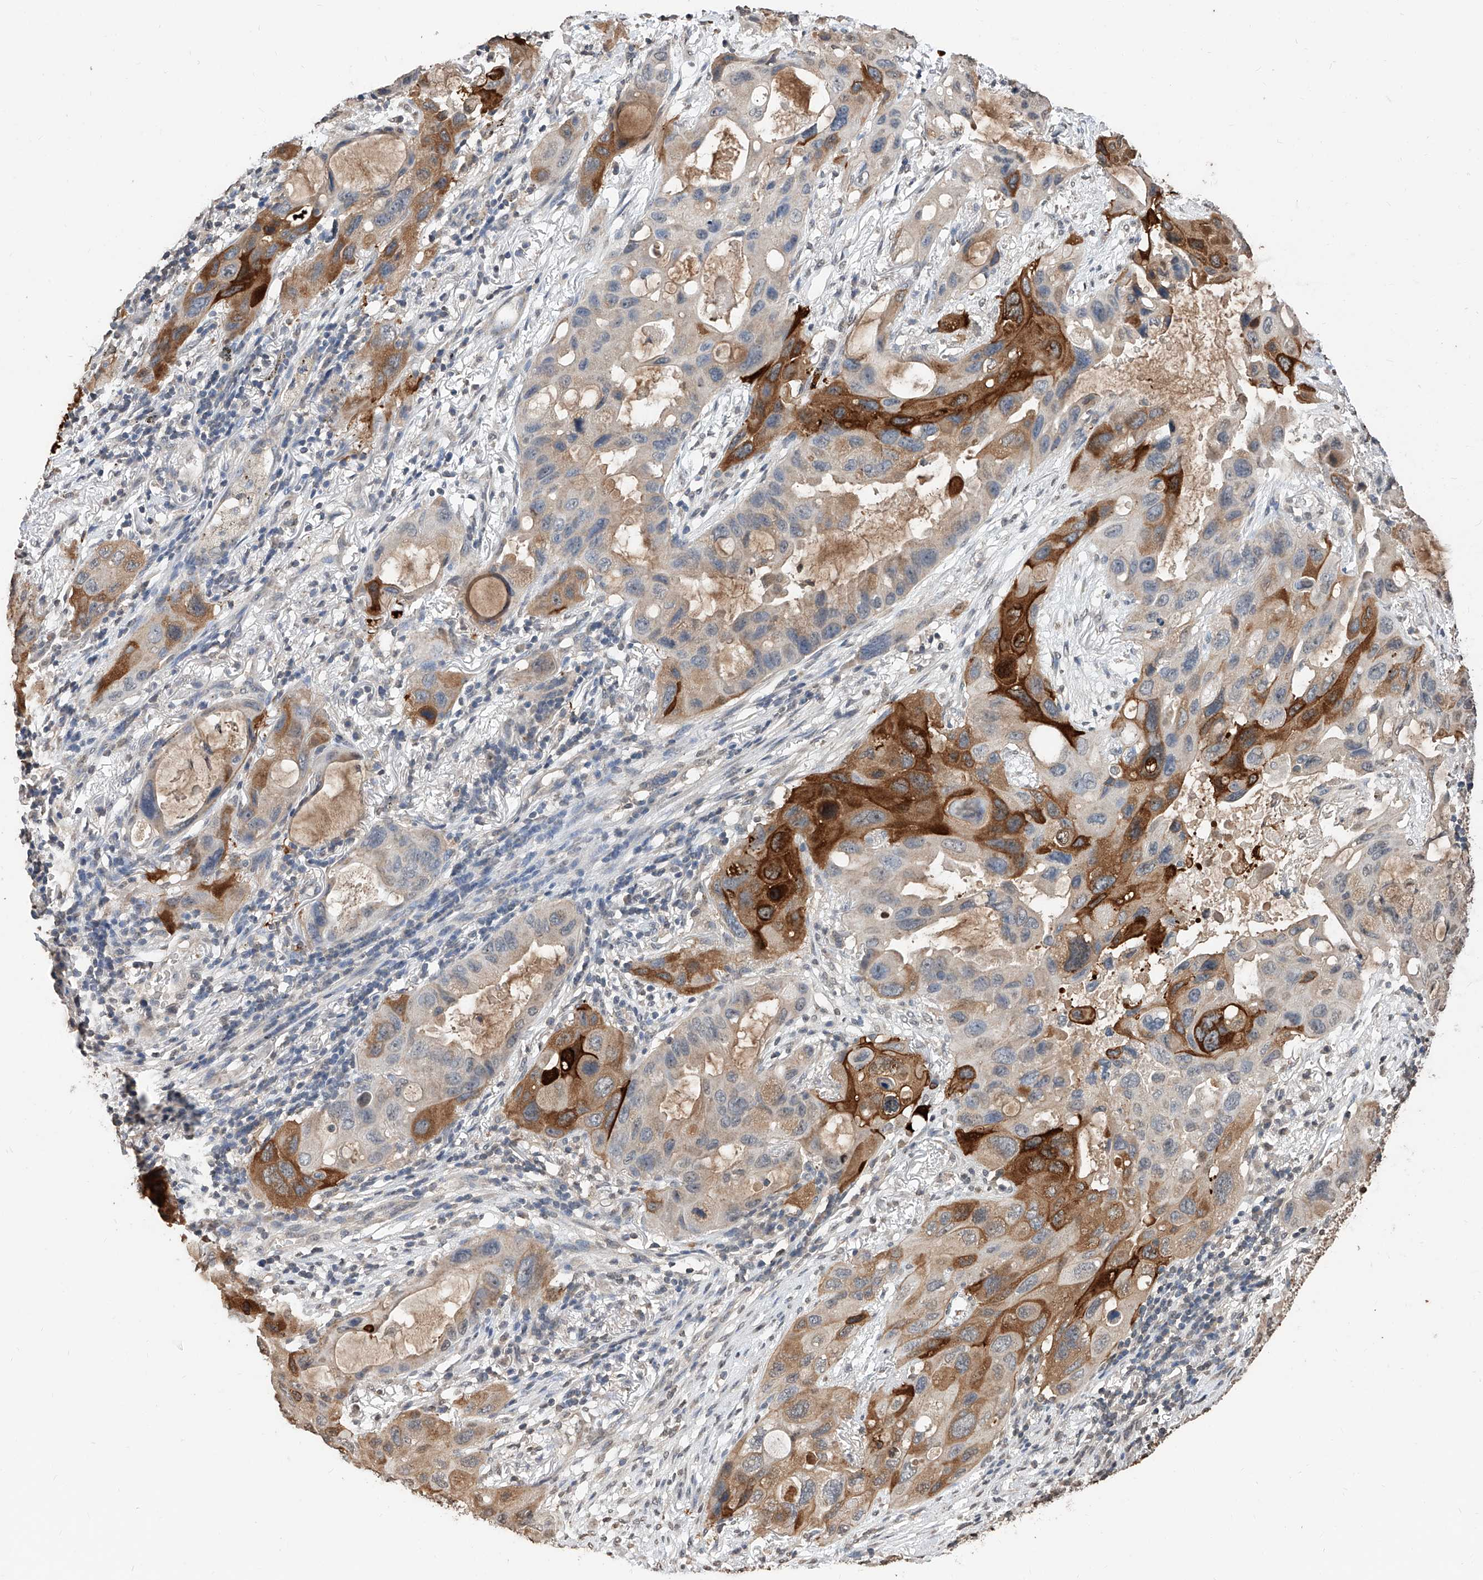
{"staining": {"intensity": "moderate", "quantity": "25%-75%", "location": "cytoplasmic/membranous"}, "tissue": "lung cancer", "cell_type": "Tumor cells", "image_type": "cancer", "snomed": [{"axis": "morphology", "description": "Squamous cell carcinoma, NOS"}, {"axis": "topography", "description": "Lung"}], "caption": "DAB (3,3'-diaminobenzidine) immunohistochemical staining of human lung cancer (squamous cell carcinoma) displays moderate cytoplasmic/membranous protein expression in about 25%-75% of tumor cells.", "gene": "RP9", "patient": {"sex": "female", "age": 73}}